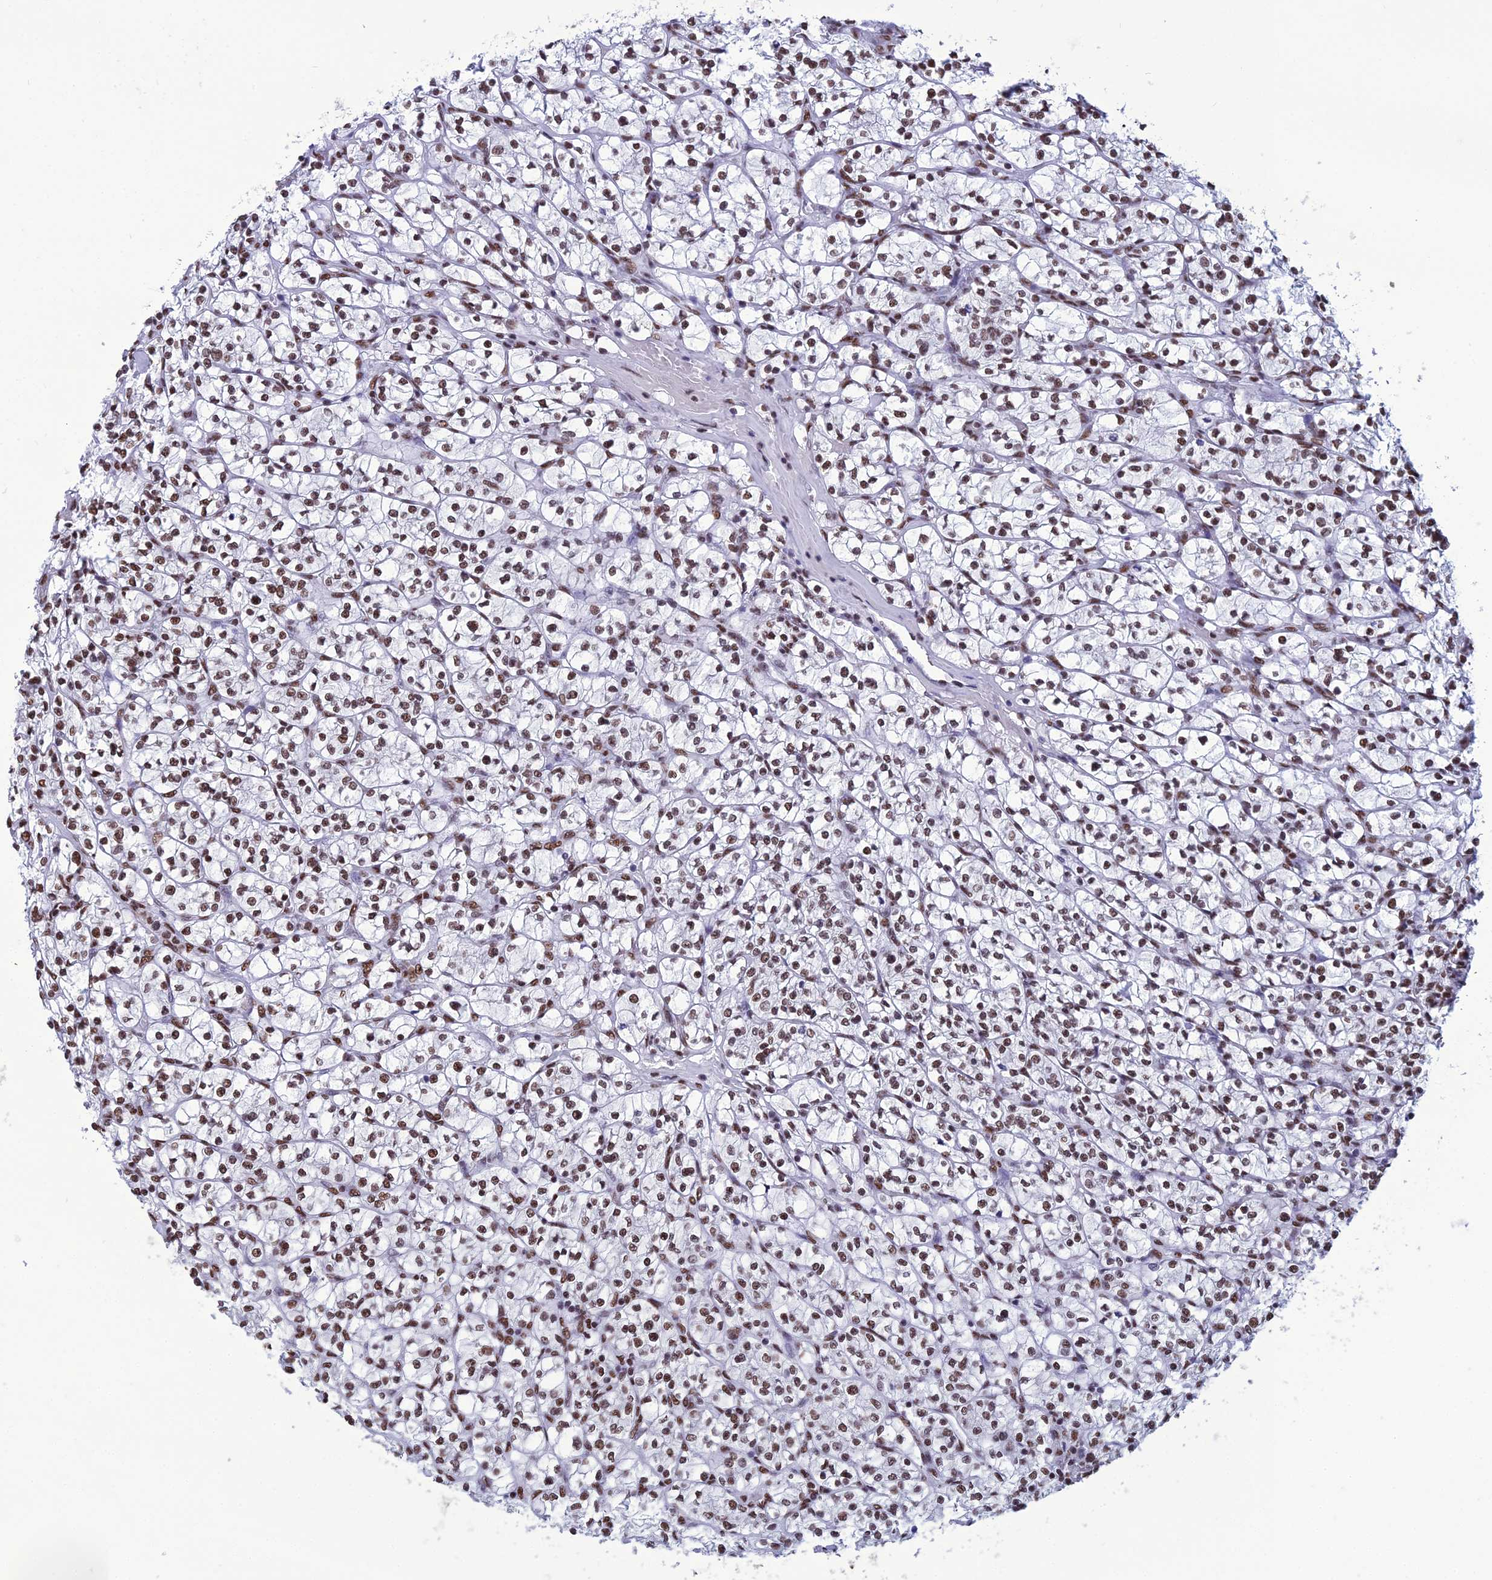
{"staining": {"intensity": "moderate", "quantity": ">75%", "location": "nuclear"}, "tissue": "renal cancer", "cell_type": "Tumor cells", "image_type": "cancer", "snomed": [{"axis": "morphology", "description": "Adenocarcinoma, NOS"}, {"axis": "topography", "description": "Kidney"}], "caption": "Adenocarcinoma (renal) was stained to show a protein in brown. There is medium levels of moderate nuclear expression in approximately >75% of tumor cells.", "gene": "PRAMEF12", "patient": {"sex": "female", "age": 64}}